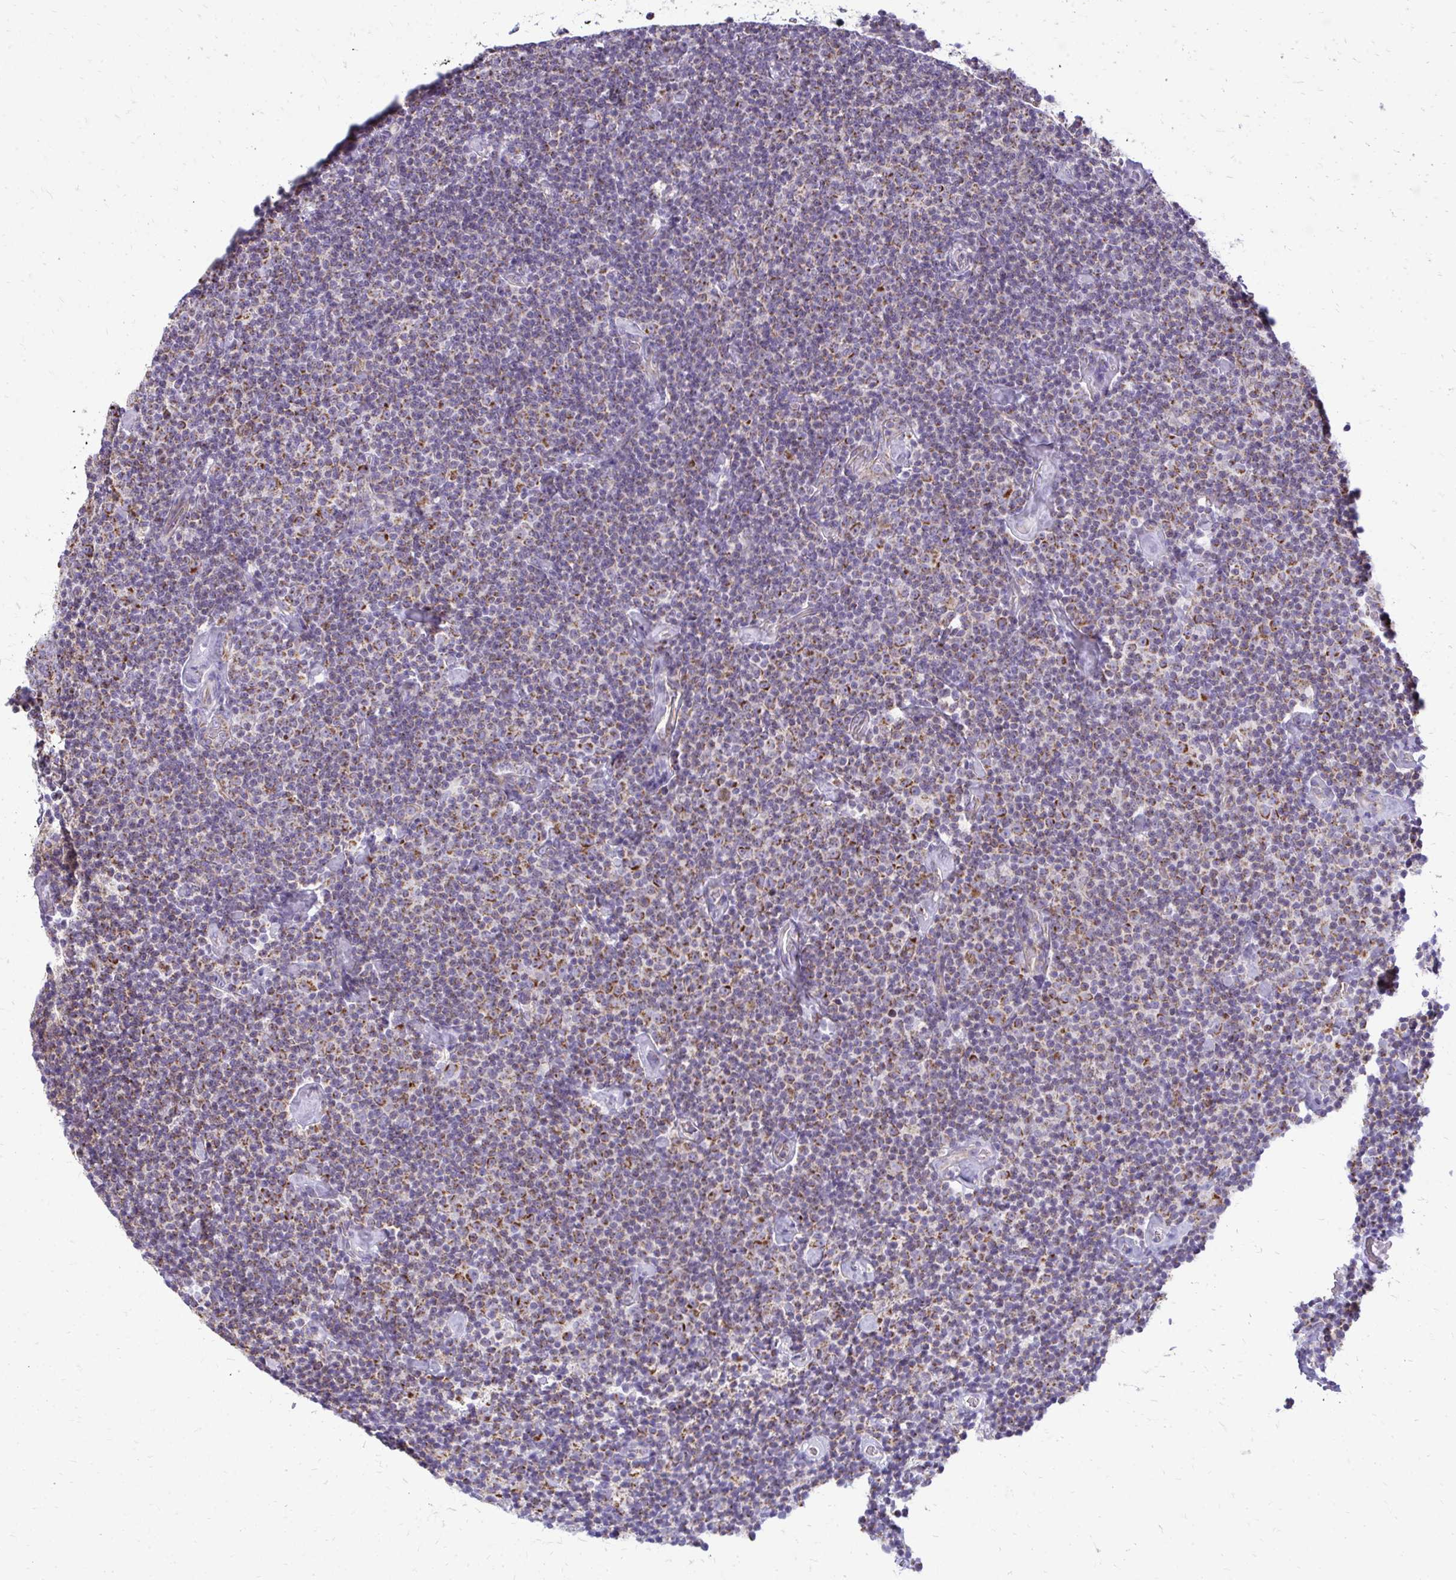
{"staining": {"intensity": "moderate", "quantity": "25%-75%", "location": "cytoplasmic/membranous"}, "tissue": "lymphoma", "cell_type": "Tumor cells", "image_type": "cancer", "snomed": [{"axis": "morphology", "description": "Malignant lymphoma, non-Hodgkin's type, Low grade"}, {"axis": "topography", "description": "Lymph node"}], "caption": "Low-grade malignant lymphoma, non-Hodgkin's type was stained to show a protein in brown. There is medium levels of moderate cytoplasmic/membranous expression in approximately 25%-75% of tumor cells.", "gene": "IFIT1", "patient": {"sex": "male", "age": 81}}